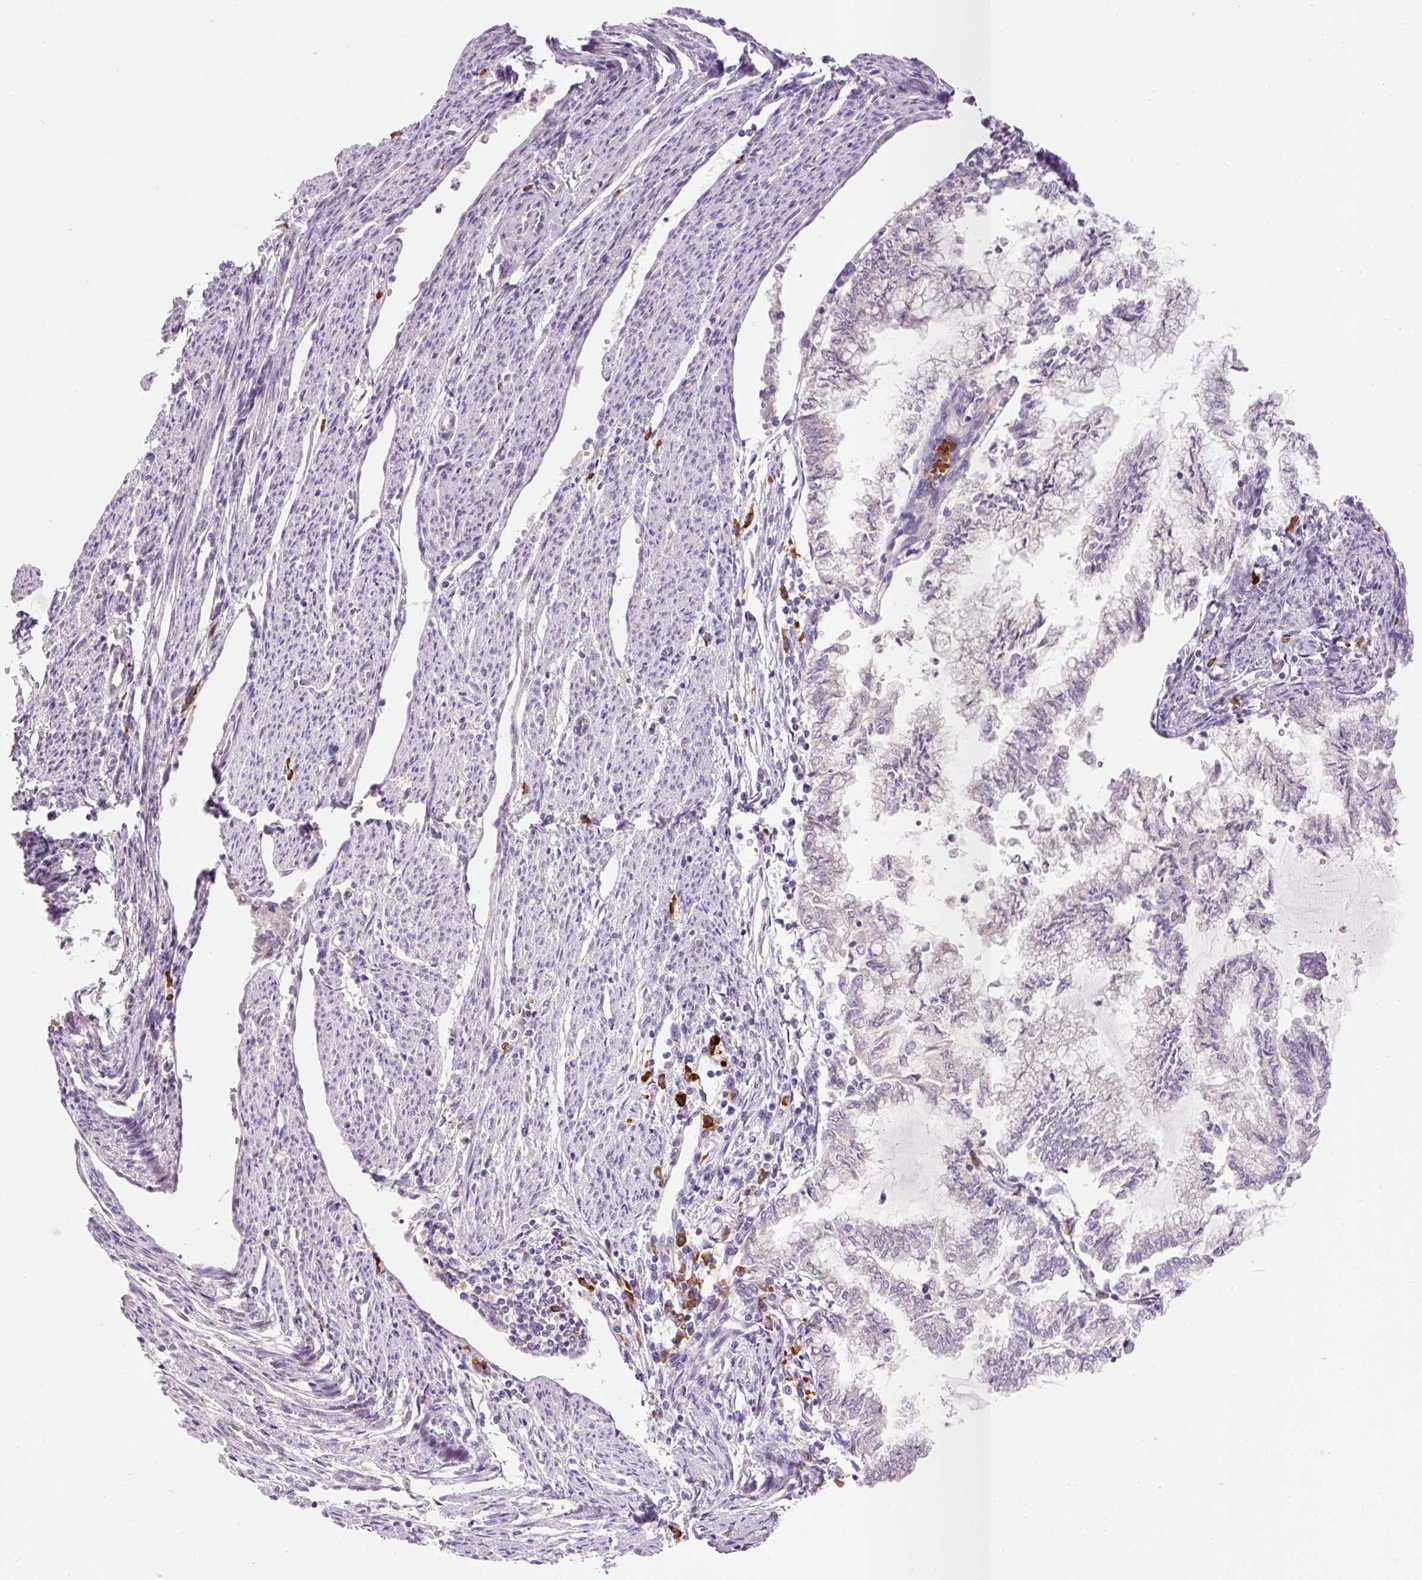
{"staining": {"intensity": "negative", "quantity": "none", "location": "none"}, "tissue": "endometrial cancer", "cell_type": "Tumor cells", "image_type": "cancer", "snomed": [{"axis": "morphology", "description": "Adenocarcinoma, NOS"}, {"axis": "topography", "description": "Endometrium"}], "caption": "High power microscopy micrograph of an immunohistochemistry (IHC) histopathology image of endometrial cancer, revealing no significant expression in tumor cells. (DAB immunohistochemistry, high magnification).", "gene": "PNPLA5", "patient": {"sex": "female", "age": 79}}